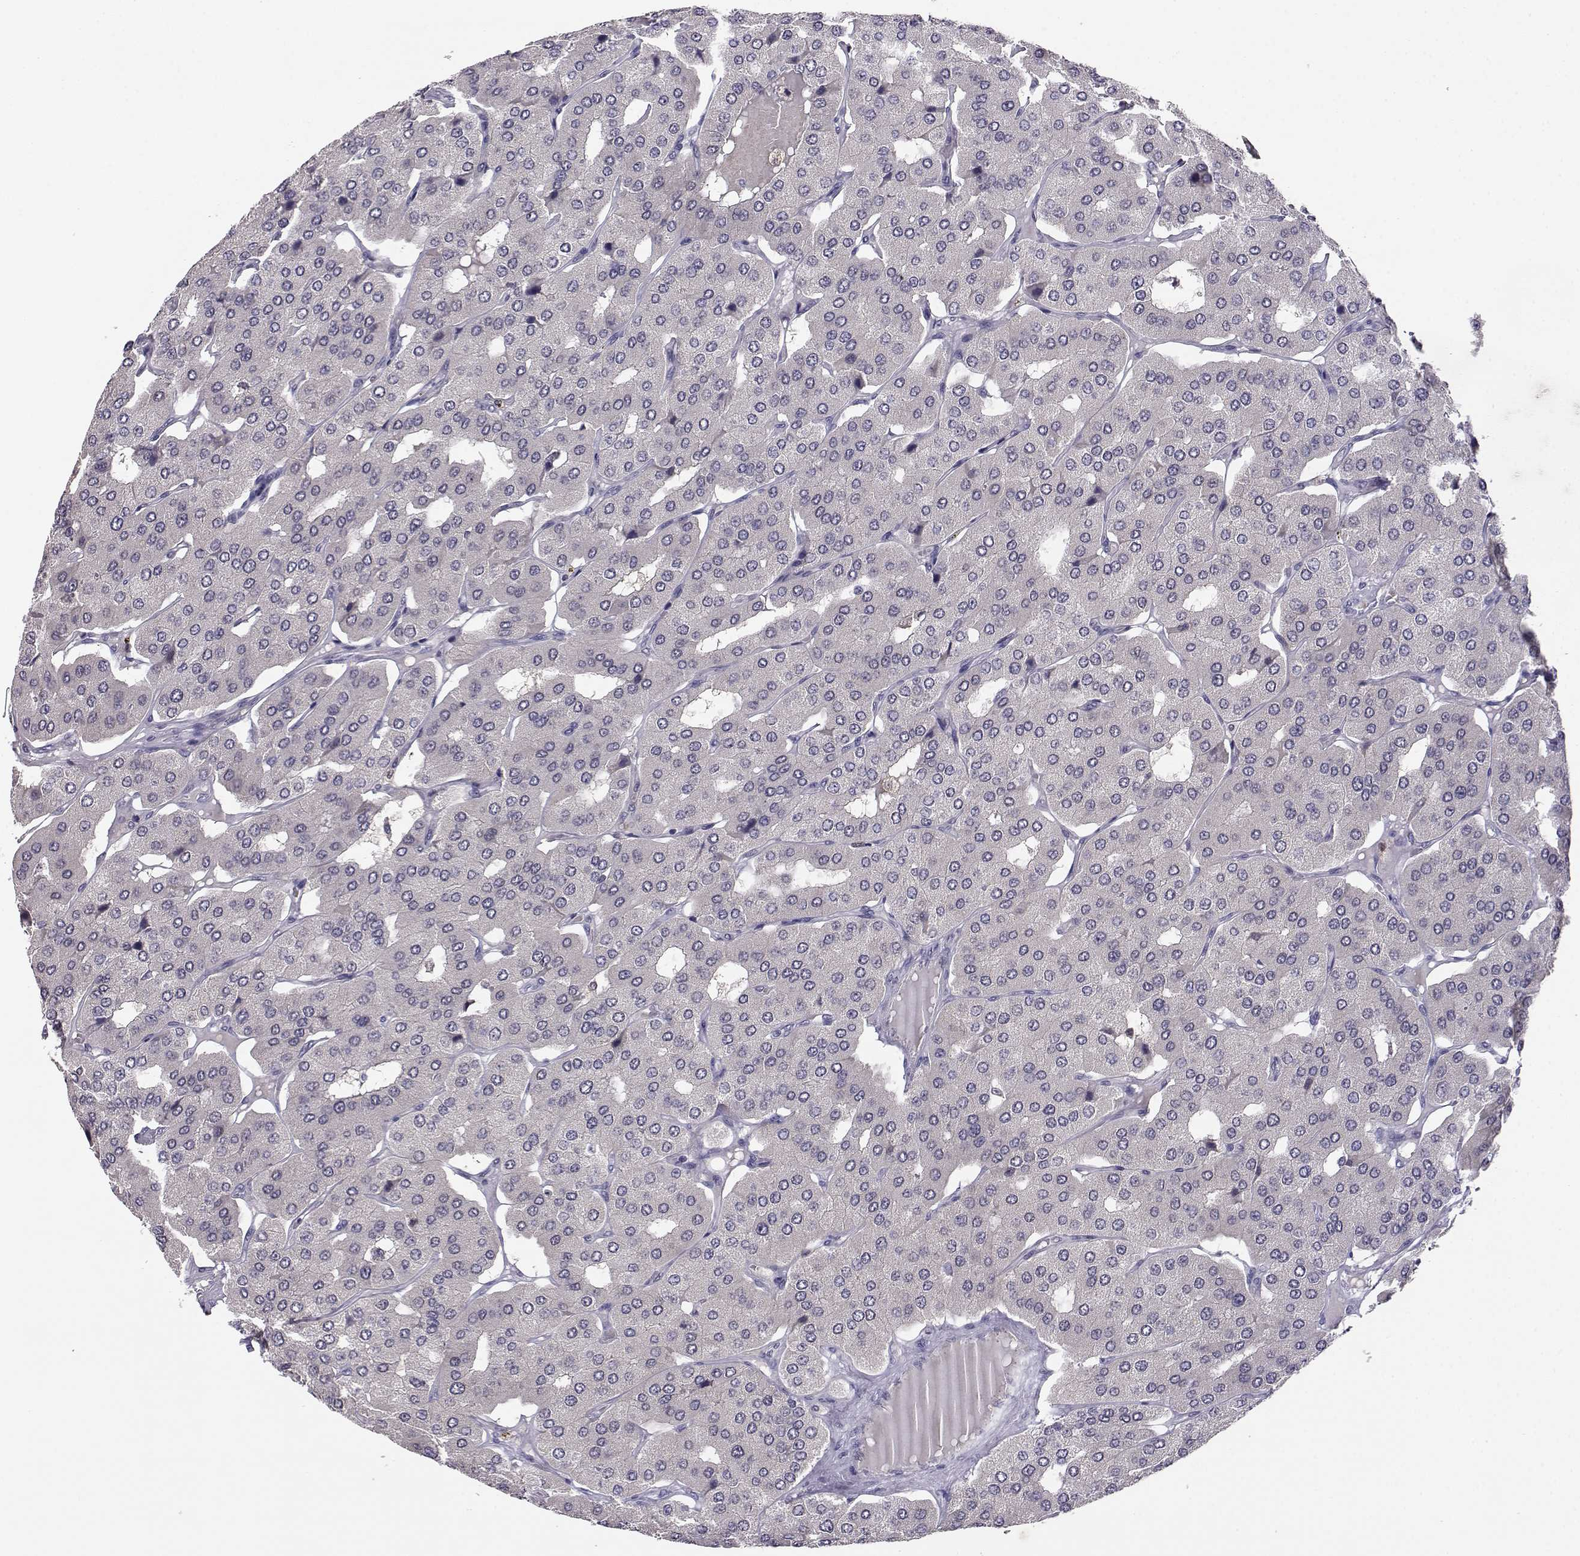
{"staining": {"intensity": "negative", "quantity": "none", "location": "none"}, "tissue": "parathyroid gland", "cell_type": "Glandular cells", "image_type": "normal", "snomed": [{"axis": "morphology", "description": "Normal tissue, NOS"}, {"axis": "morphology", "description": "Adenoma, NOS"}, {"axis": "topography", "description": "Parathyroid gland"}], "caption": "This image is of benign parathyroid gland stained with IHC to label a protein in brown with the nuclei are counter-stained blue. There is no positivity in glandular cells.", "gene": "AKR1B1", "patient": {"sex": "female", "age": 86}}